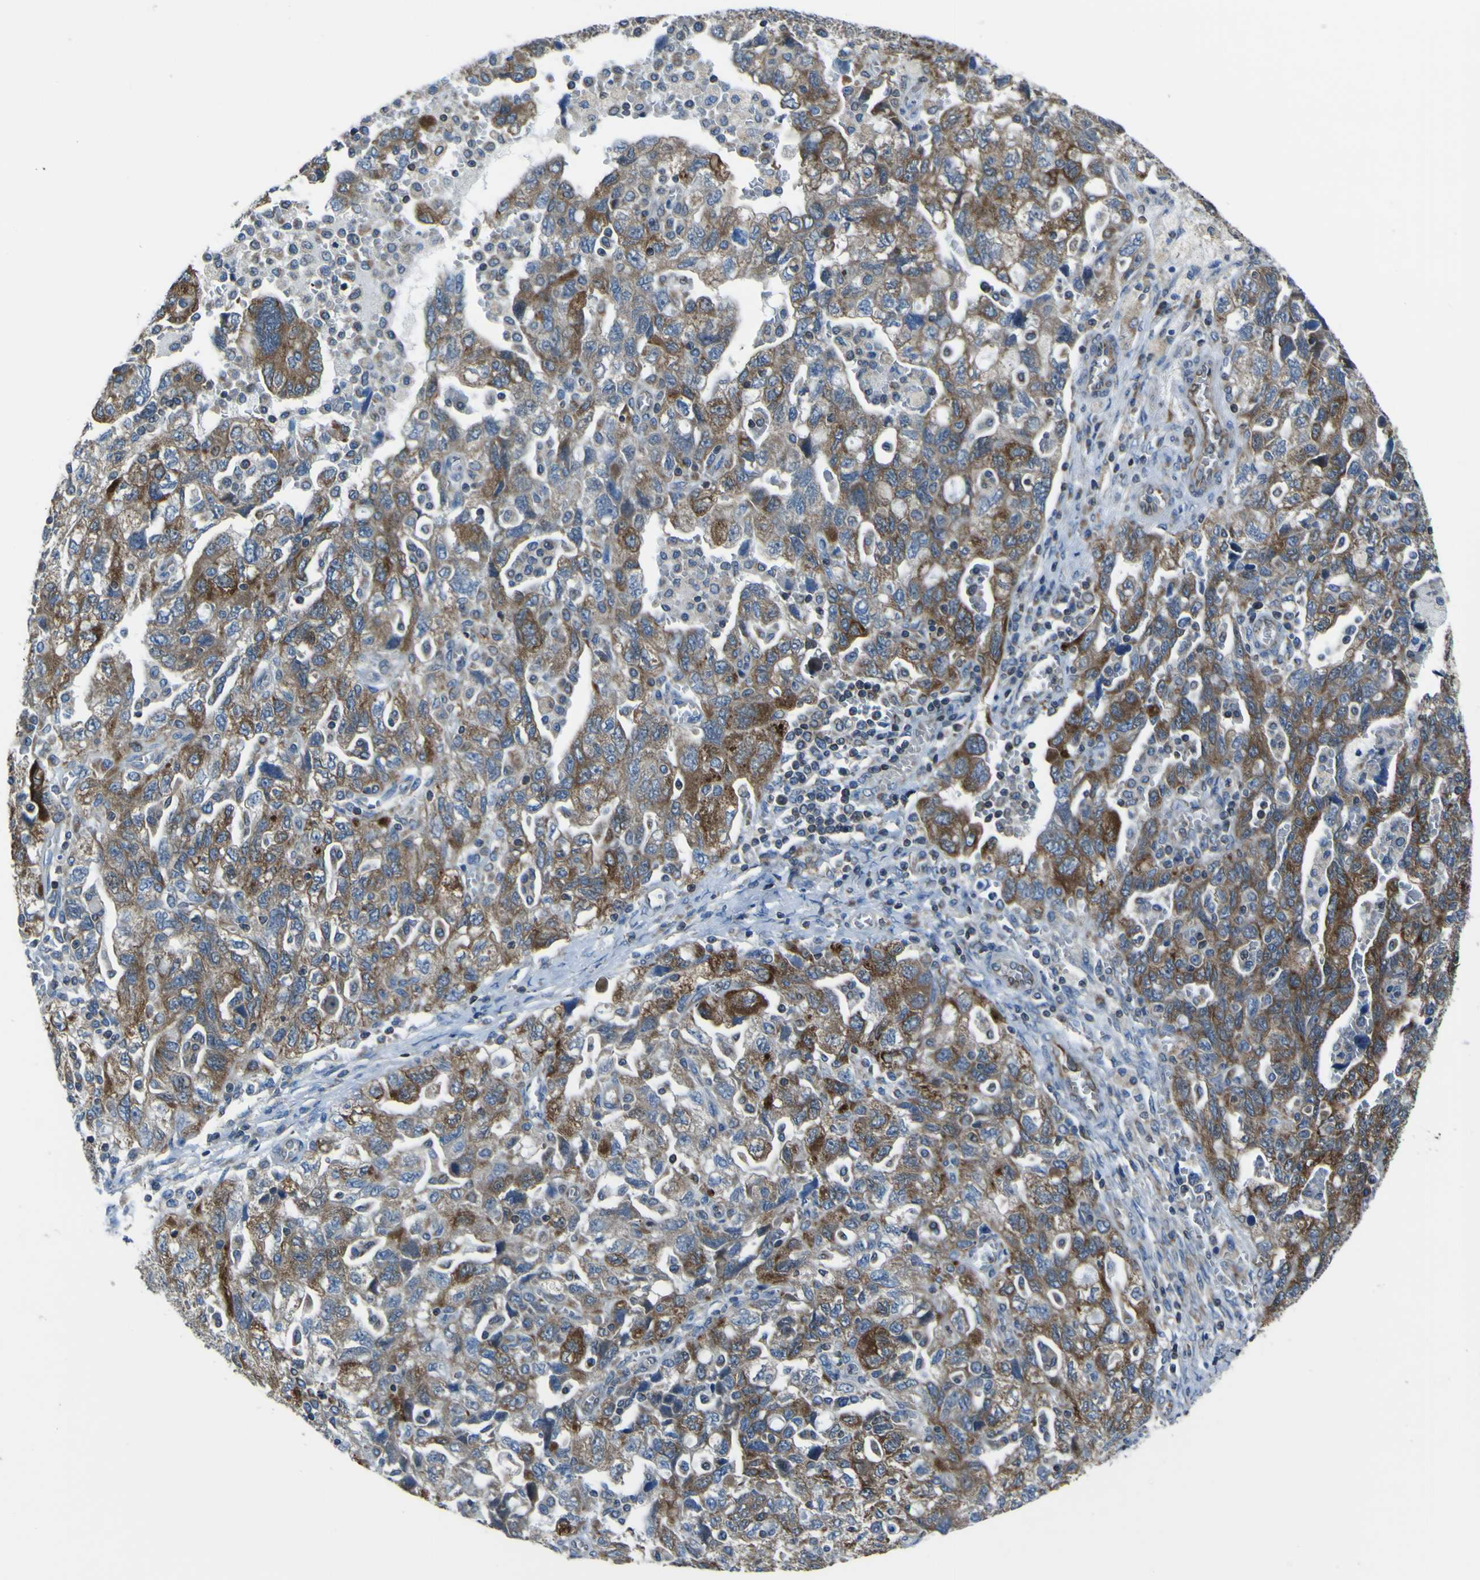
{"staining": {"intensity": "strong", "quantity": ">75%", "location": "cytoplasmic/membranous"}, "tissue": "ovarian cancer", "cell_type": "Tumor cells", "image_type": "cancer", "snomed": [{"axis": "morphology", "description": "Carcinoma, NOS"}, {"axis": "morphology", "description": "Cystadenocarcinoma, serous, NOS"}, {"axis": "topography", "description": "Ovary"}], "caption": "Immunohistochemistry of ovarian carcinoma demonstrates high levels of strong cytoplasmic/membranous expression in approximately >75% of tumor cells.", "gene": "STIM1", "patient": {"sex": "female", "age": 69}}